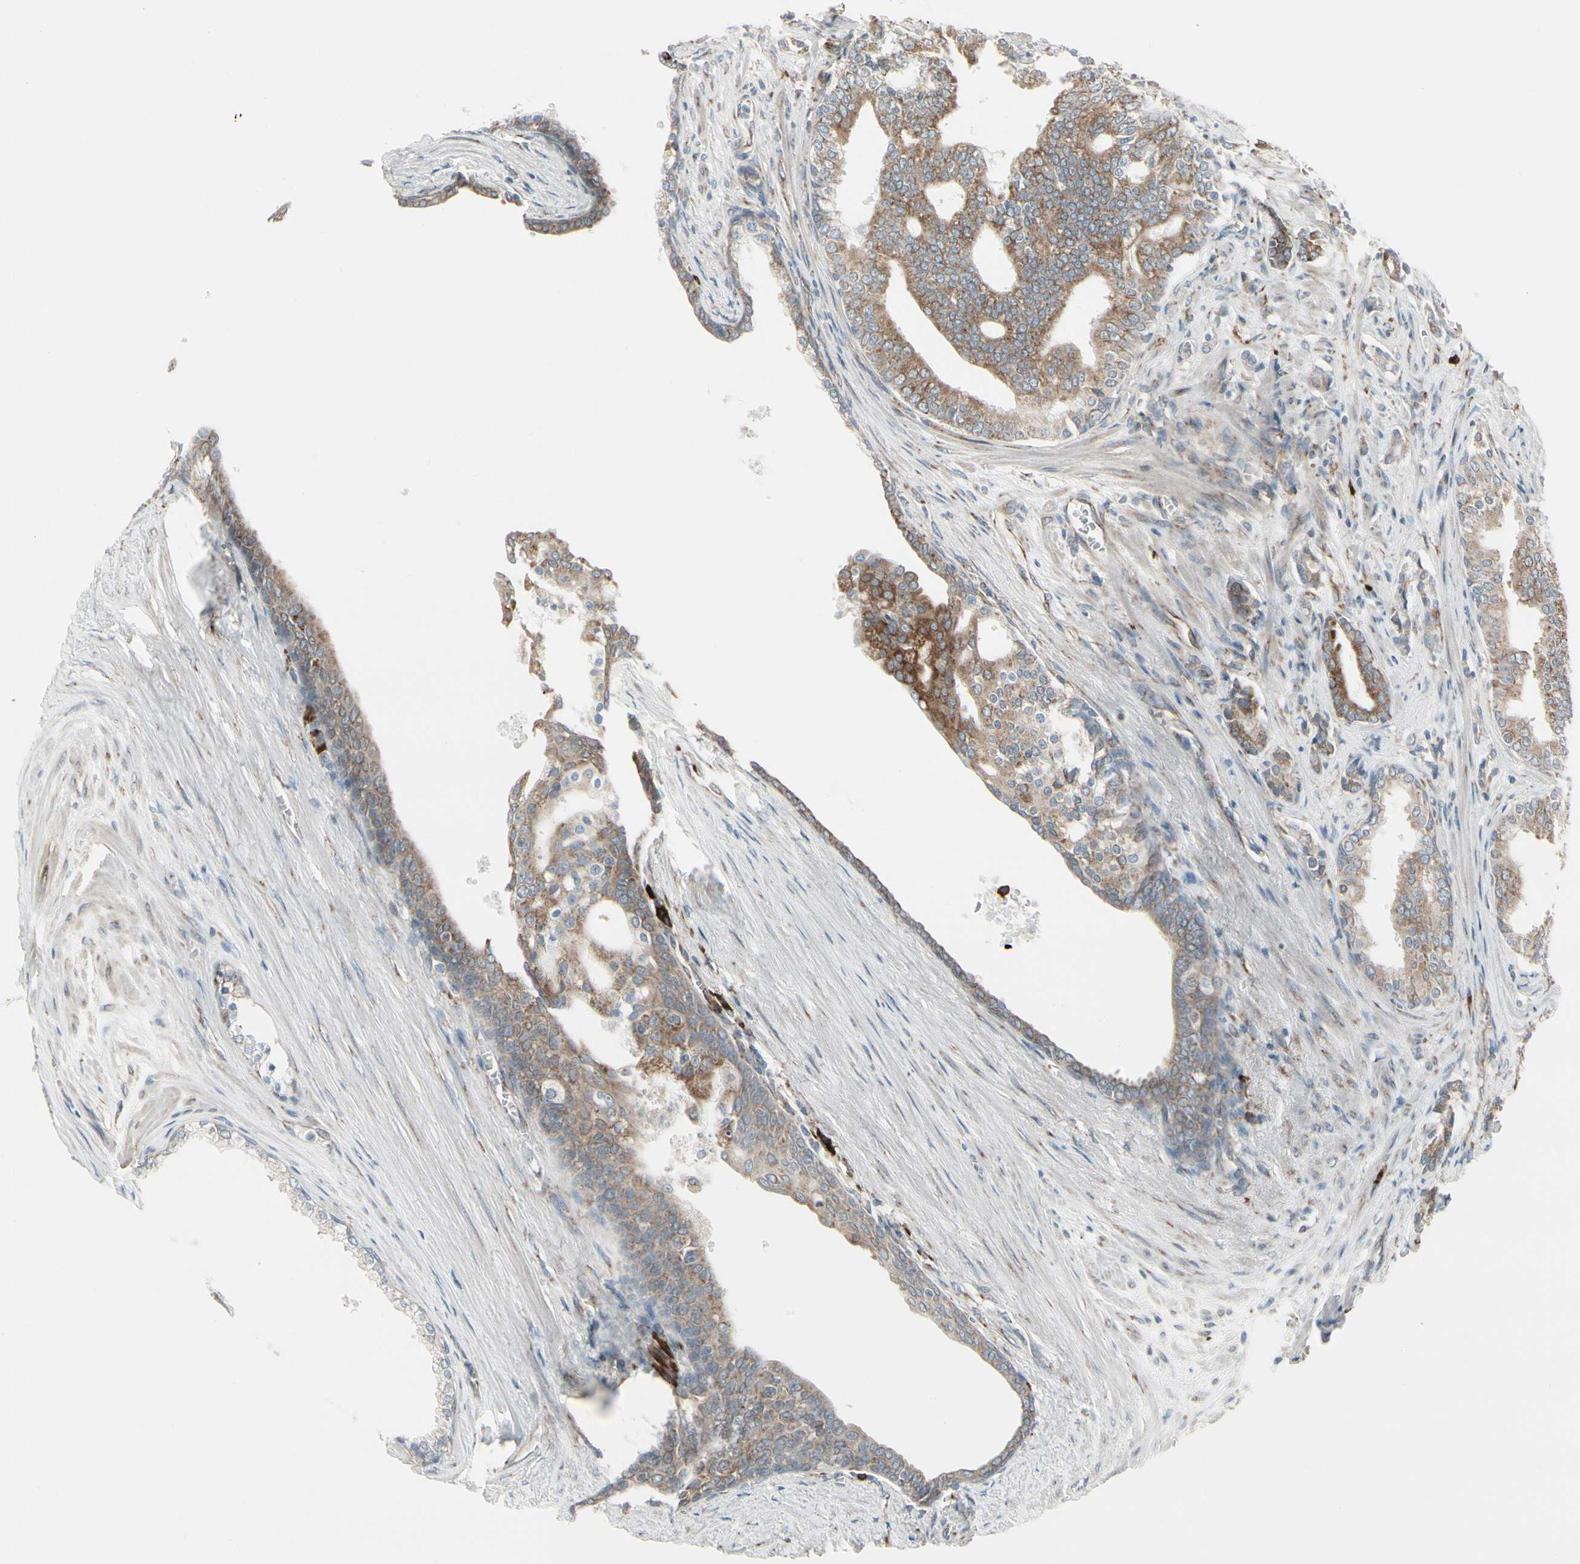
{"staining": {"intensity": "moderate", "quantity": ">75%", "location": "cytoplasmic/membranous"}, "tissue": "prostate cancer", "cell_type": "Tumor cells", "image_type": "cancer", "snomed": [{"axis": "morphology", "description": "Adenocarcinoma, Low grade"}, {"axis": "topography", "description": "Prostate"}], "caption": "This photomicrograph reveals immunohistochemistry (IHC) staining of human prostate cancer, with medium moderate cytoplasmic/membranous expression in about >75% of tumor cells.", "gene": "FNDC3A", "patient": {"sex": "male", "age": 58}}